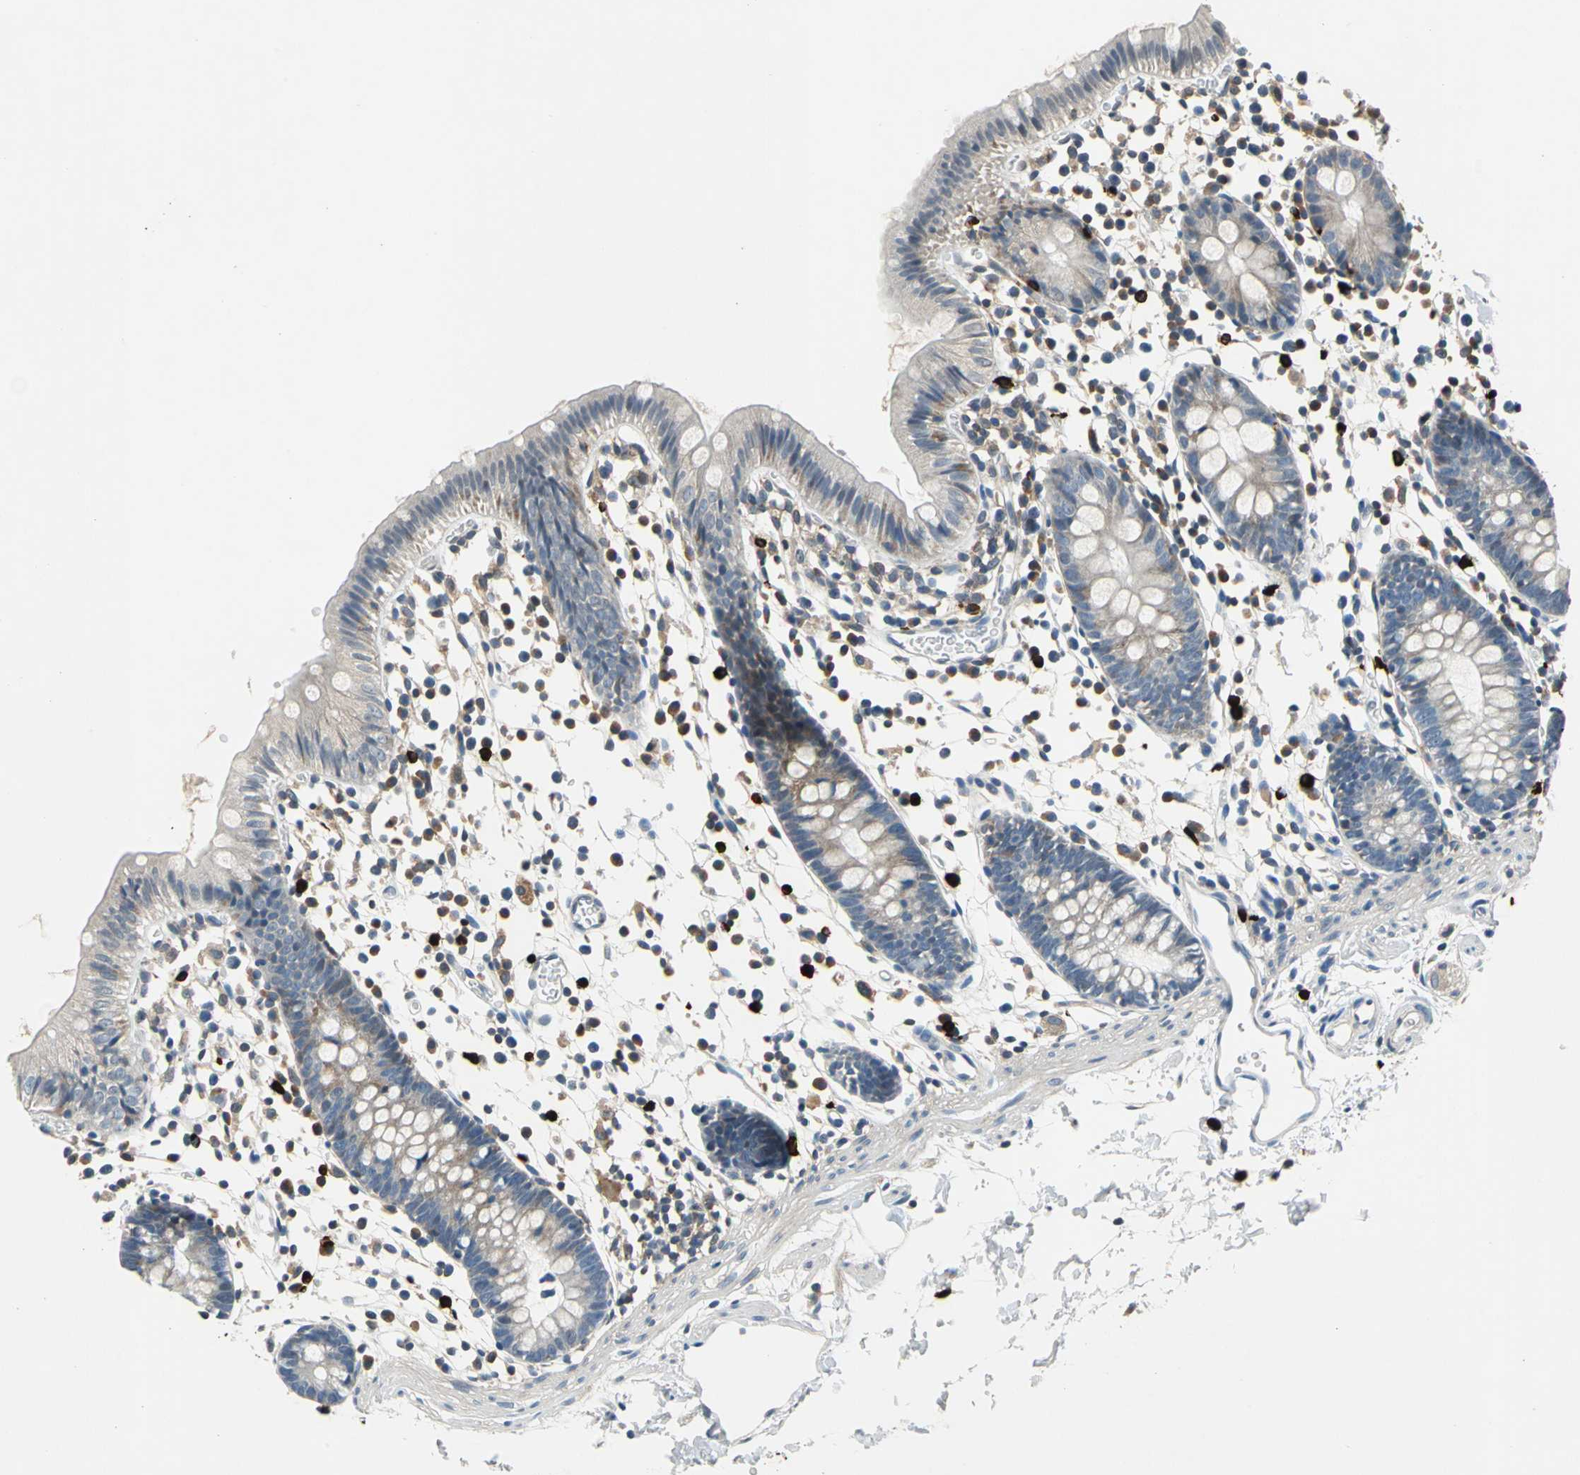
{"staining": {"intensity": "negative", "quantity": "none", "location": "none"}, "tissue": "colon", "cell_type": "Endothelial cells", "image_type": "normal", "snomed": [{"axis": "morphology", "description": "Normal tissue, NOS"}, {"axis": "topography", "description": "Colon"}], "caption": "High magnification brightfield microscopy of benign colon stained with DAB (3,3'-diaminobenzidine) (brown) and counterstained with hematoxylin (blue): endothelial cells show no significant positivity. (DAB (3,3'-diaminobenzidine) IHC with hematoxylin counter stain).", "gene": "SLC19A2", "patient": {"sex": "male", "age": 14}}